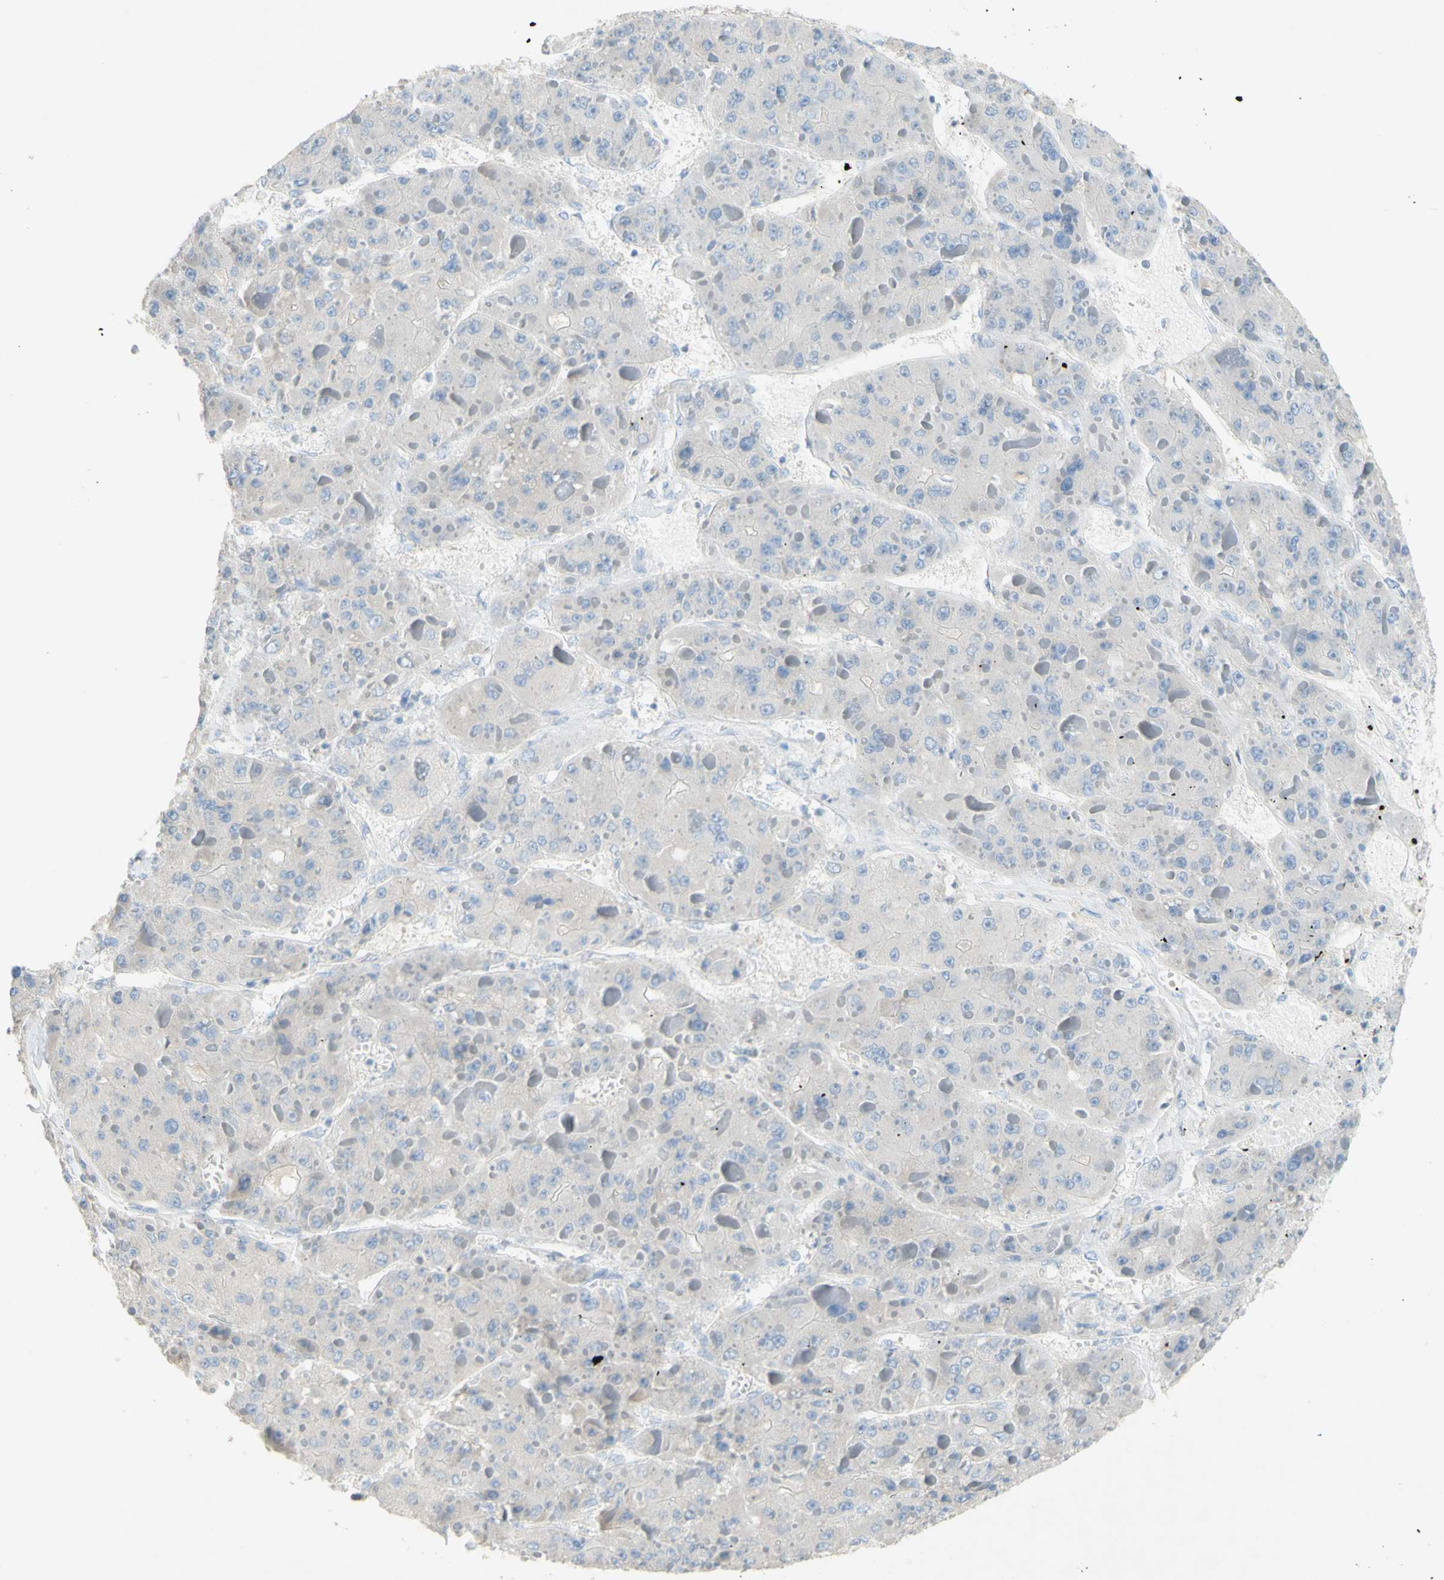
{"staining": {"intensity": "negative", "quantity": "none", "location": "none"}, "tissue": "liver cancer", "cell_type": "Tumor cells", "image_type": "cancer", "snomed": [{"axis": "morphology", "description": "Carcinoma, Hepatocellular, NOS"}, {"axis": "topography", "description": "Liver"}], "caption": "High power microscopy image of an IHC photomicrograph of liver hepatocellular carcinoma, revealing no significant expression in tumor cells.", "gene": "PACSIN1", "patient": {"sex": "female", "age": 73}}